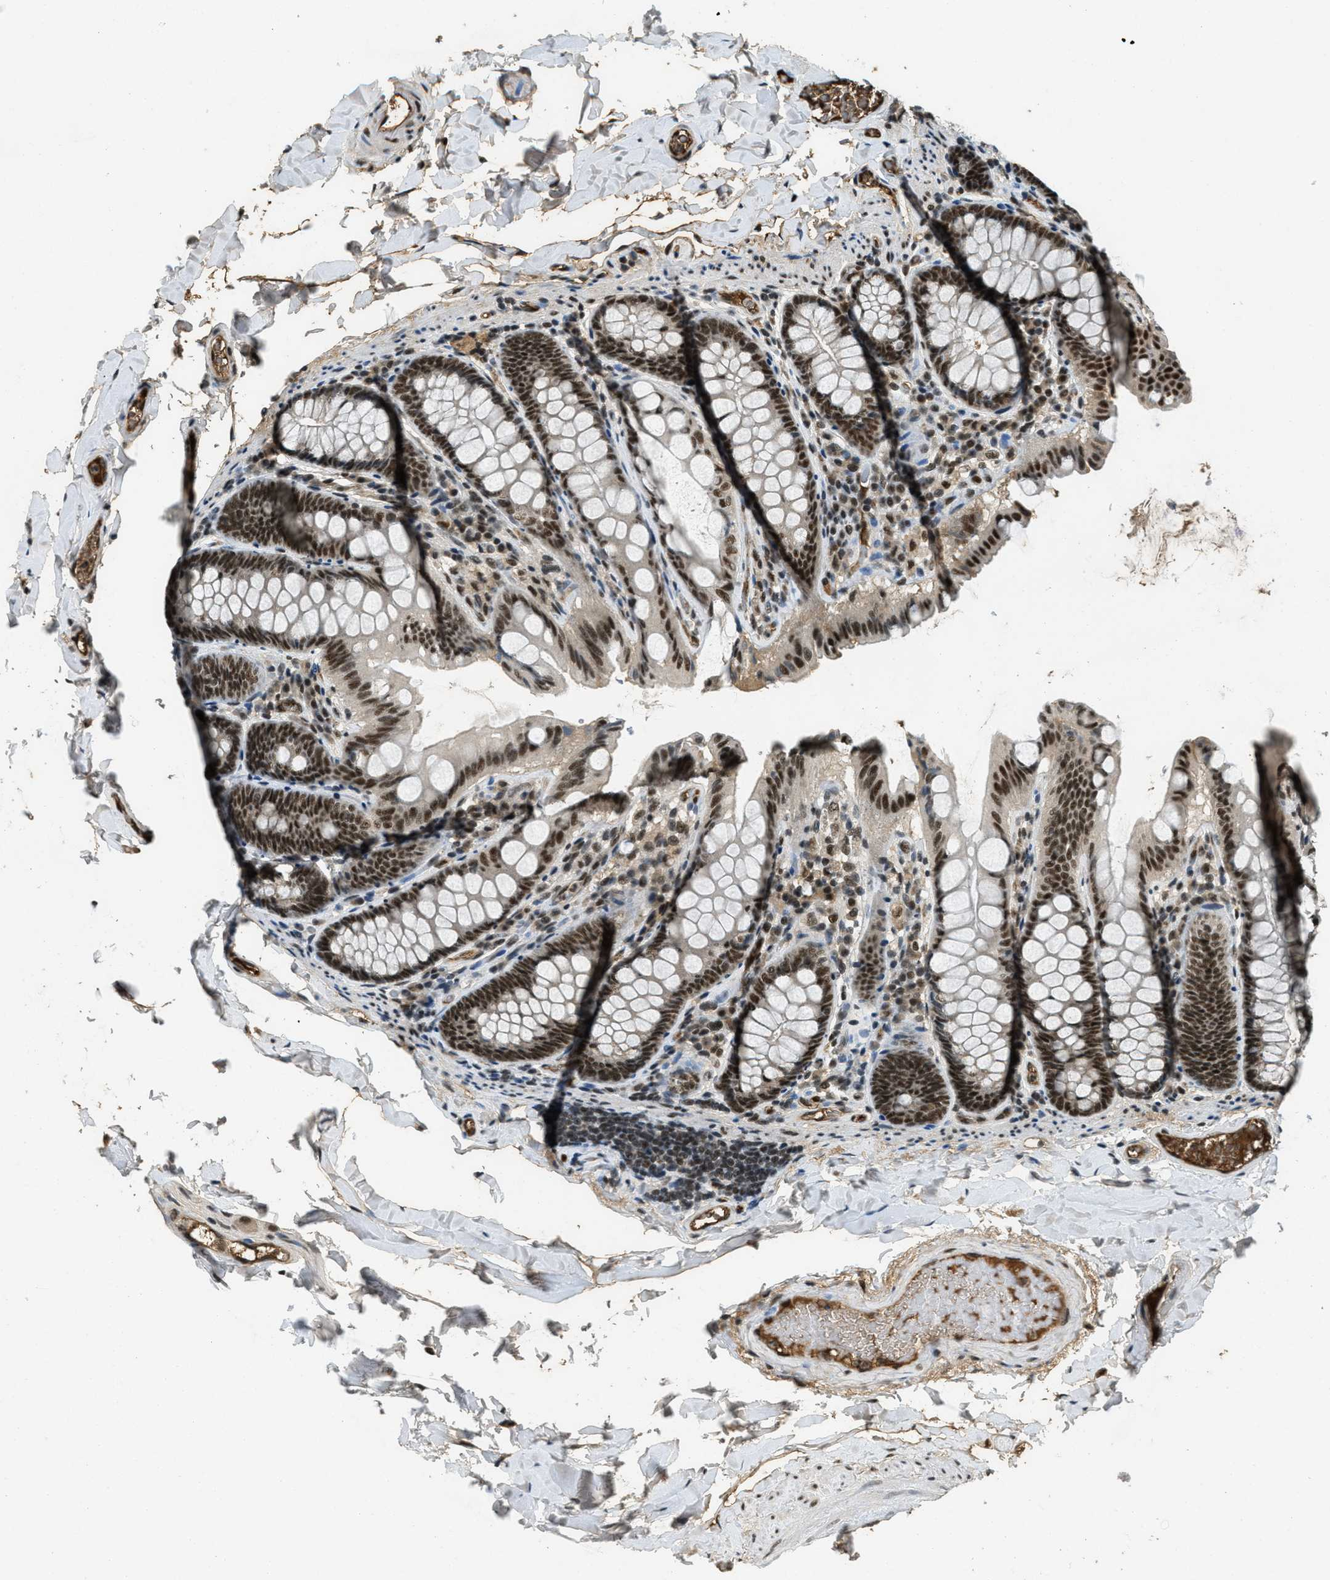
{"staining": {"intensity": "strong", "quantity": ">75%", "location": "cytoplasmic/membranous,nuclear"}, "tissue": "colon", "cell_type": "Endothelial cells", "image_type": "normal", "snomed": [{"axis": "morphology", "description": "Normal tissue, NOS"}, {"axis": "topography", "description": "Colon"}], "caption": "A brown stain highlights strong cytoplasmic/membranous,nuclear expression of a protein in endothelial cells of unremarkable colon. (DAB (3,3'-diaminobenzidine) IHC, brown staining for protein, blue staining for nuclei).", "gene": "ZNF148", "patient": {"sex": "female", "age": 61}}